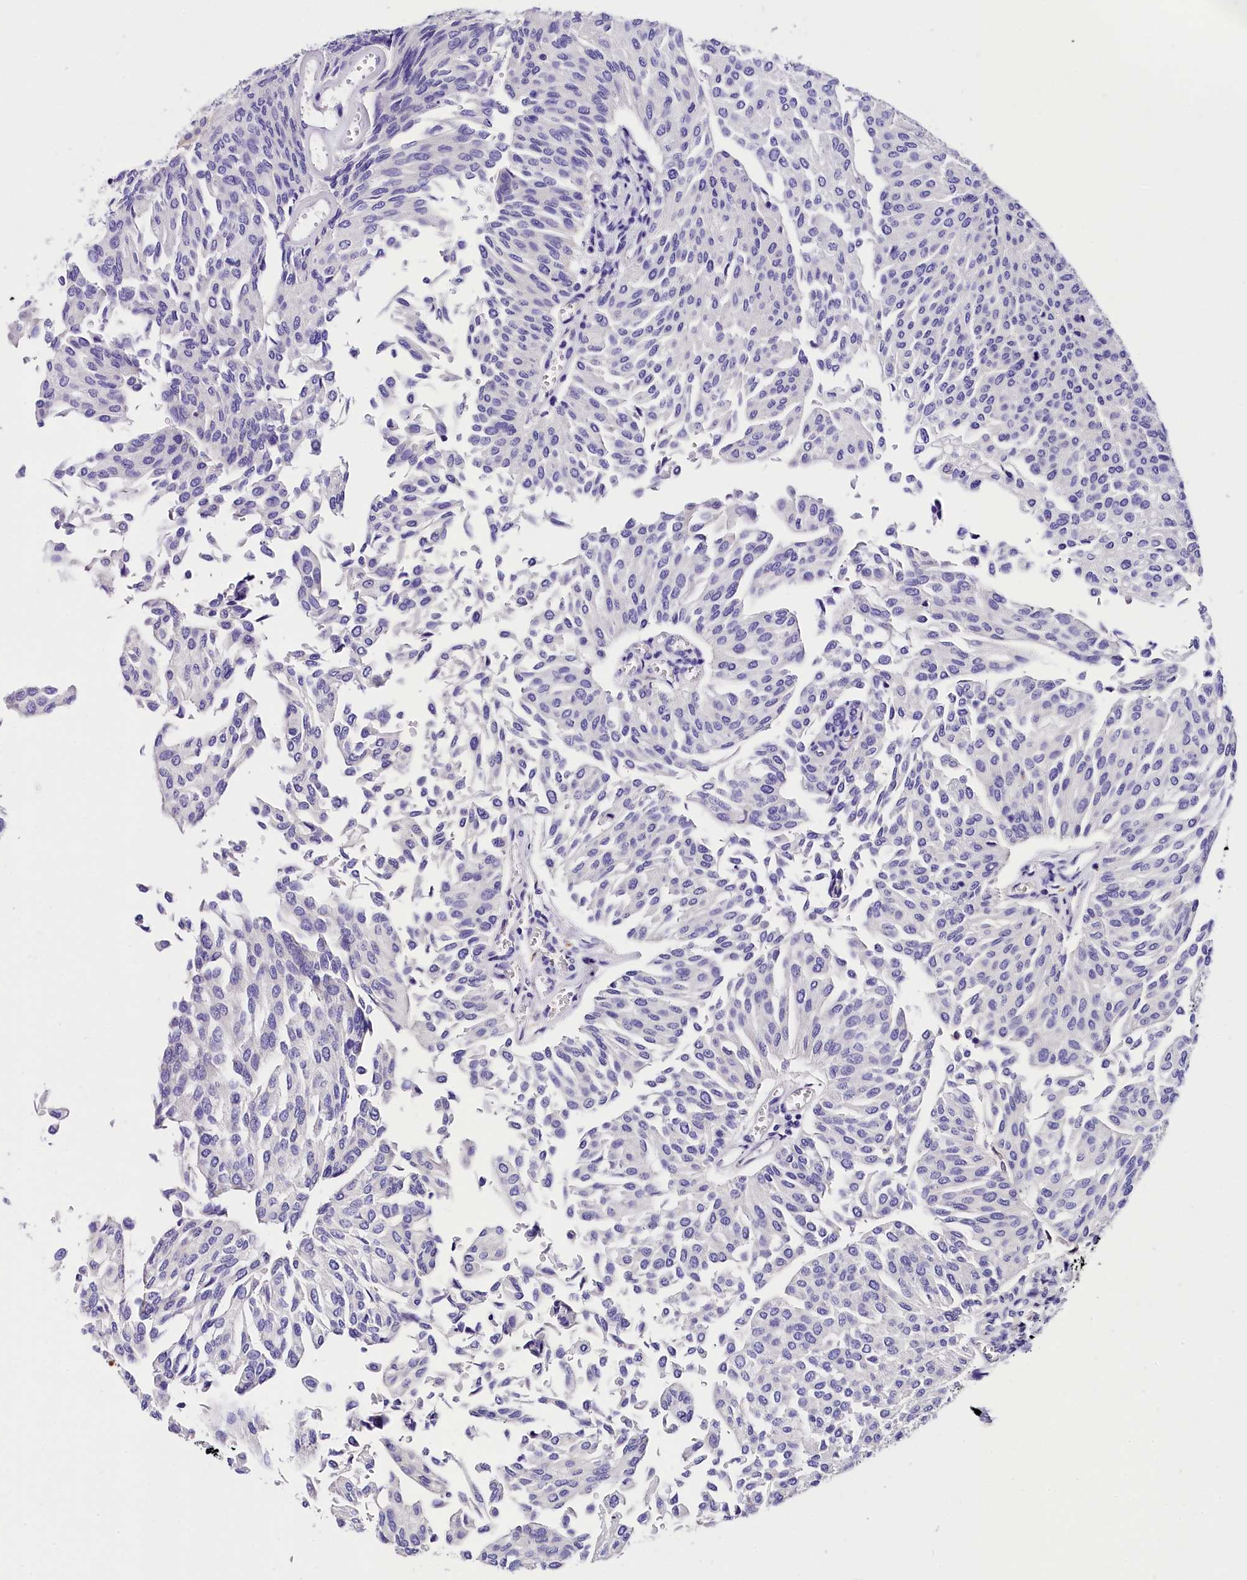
{"staining": {"intensity": "negative", "quantity": "none", "location": "none"}, "tissue": "urothelial cancer", "cell_type": "Tumor cells", "image_type": "cancer", "snomed": [{"axis": "morphology", "description": "Urothelial carcinoma, High grade"}, {"axis": "topography", "description": "Urinary bladder"}], "caption": "Human urothelial cancer stained for a protein using IHC displays no positivity in tumor cells.", "gene": "ACAA2", "patient": {"sex": "female", "age": 79}}